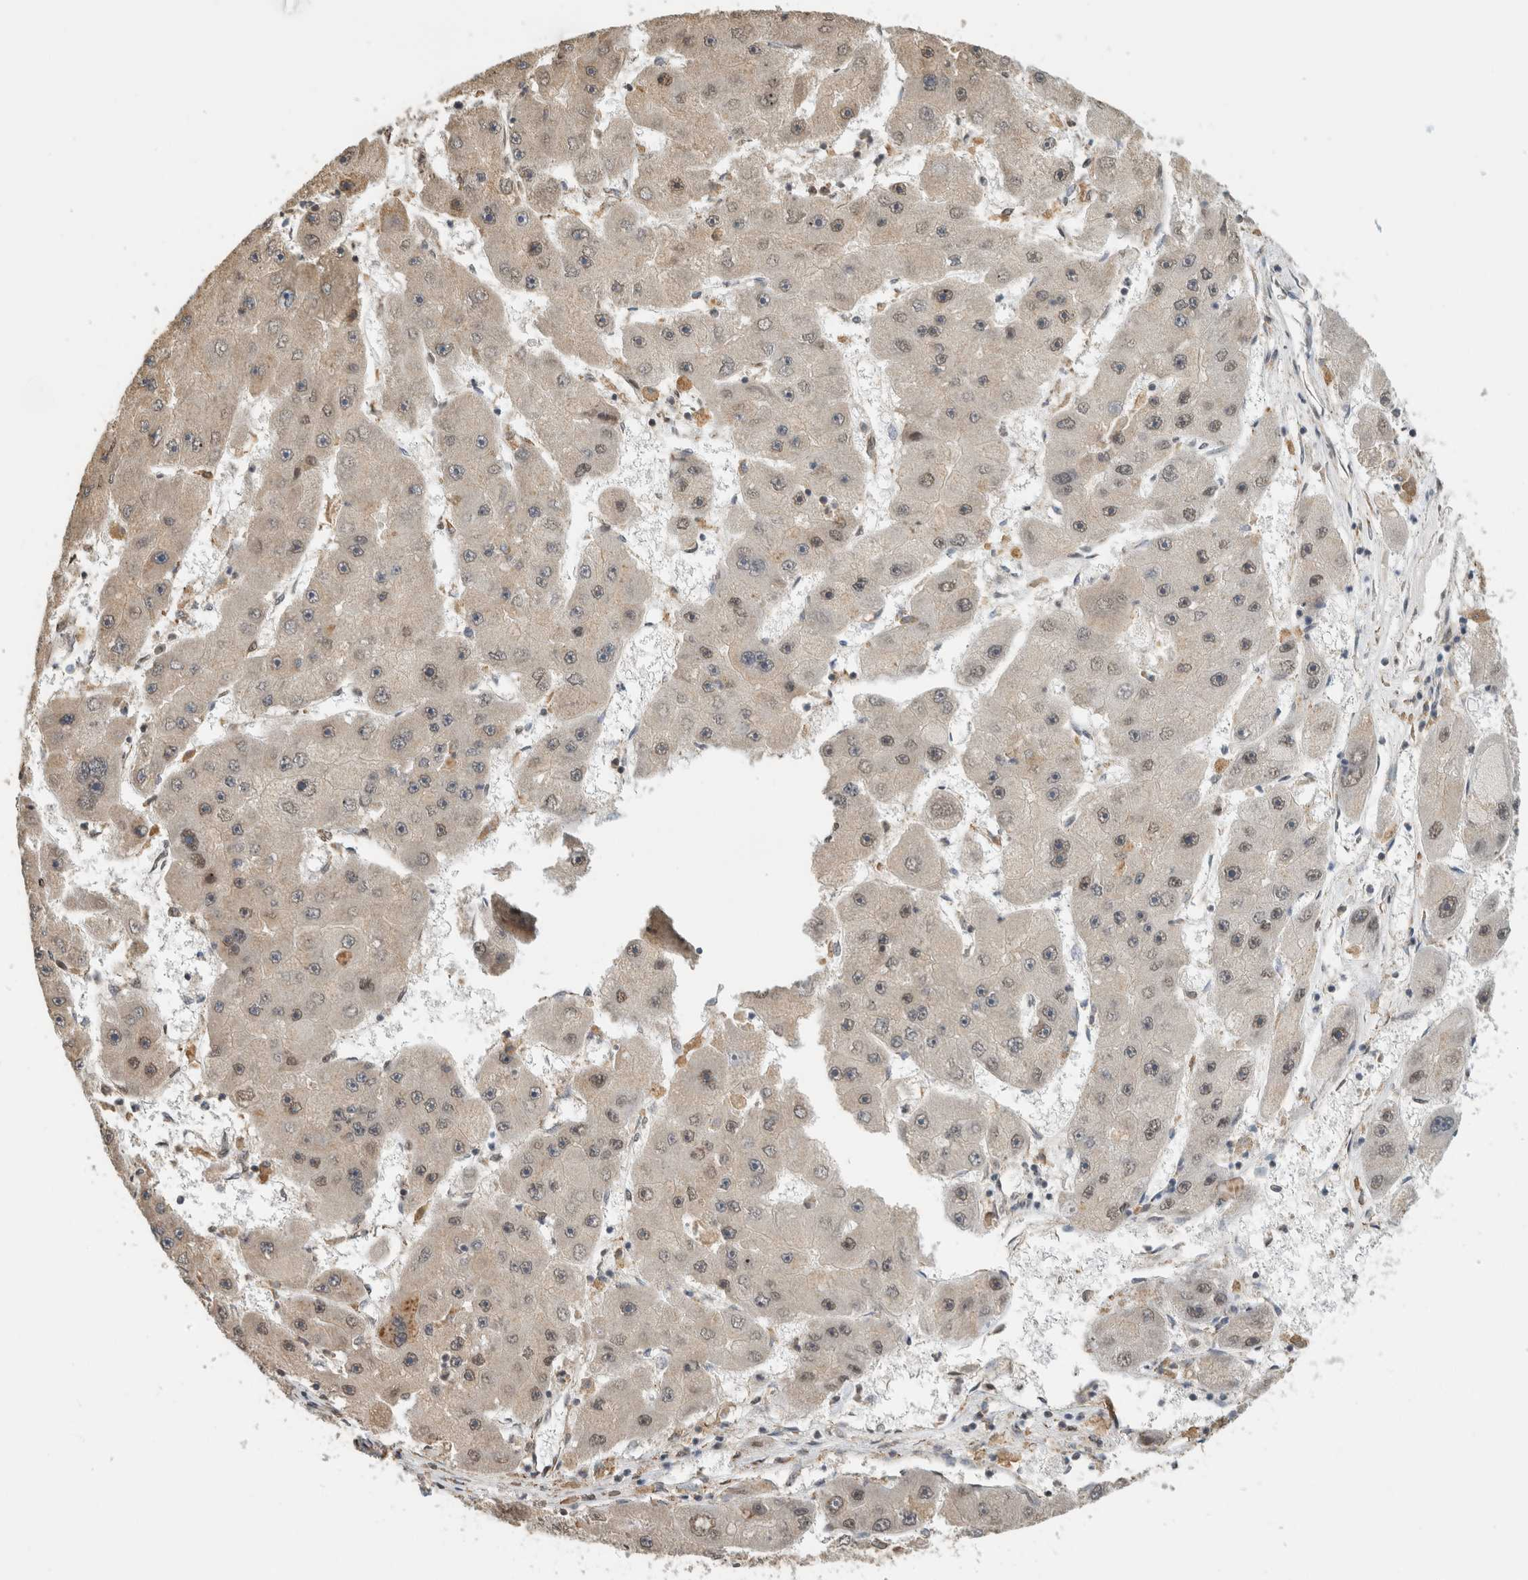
{"staining": {"intensity": "weak", "quantity": "25%-75%", "location": "nuclear"}, "tissue": "liver cancer", "cell_type": "Tumor cells", "image_type": "cancer", "snomed": [{"axis": "morphology", "description": "Carcinoma, Hepatocellular, NOS"}, {"axis": "topography", "description": "Liver"}], "caption": "Protein staining of liver cancer tissue exhibits weak nuclear positivity in about 25%-75% of tumor cells.", "gene": "C1orf21", "patient": {"sex": "female", "age": 61}}